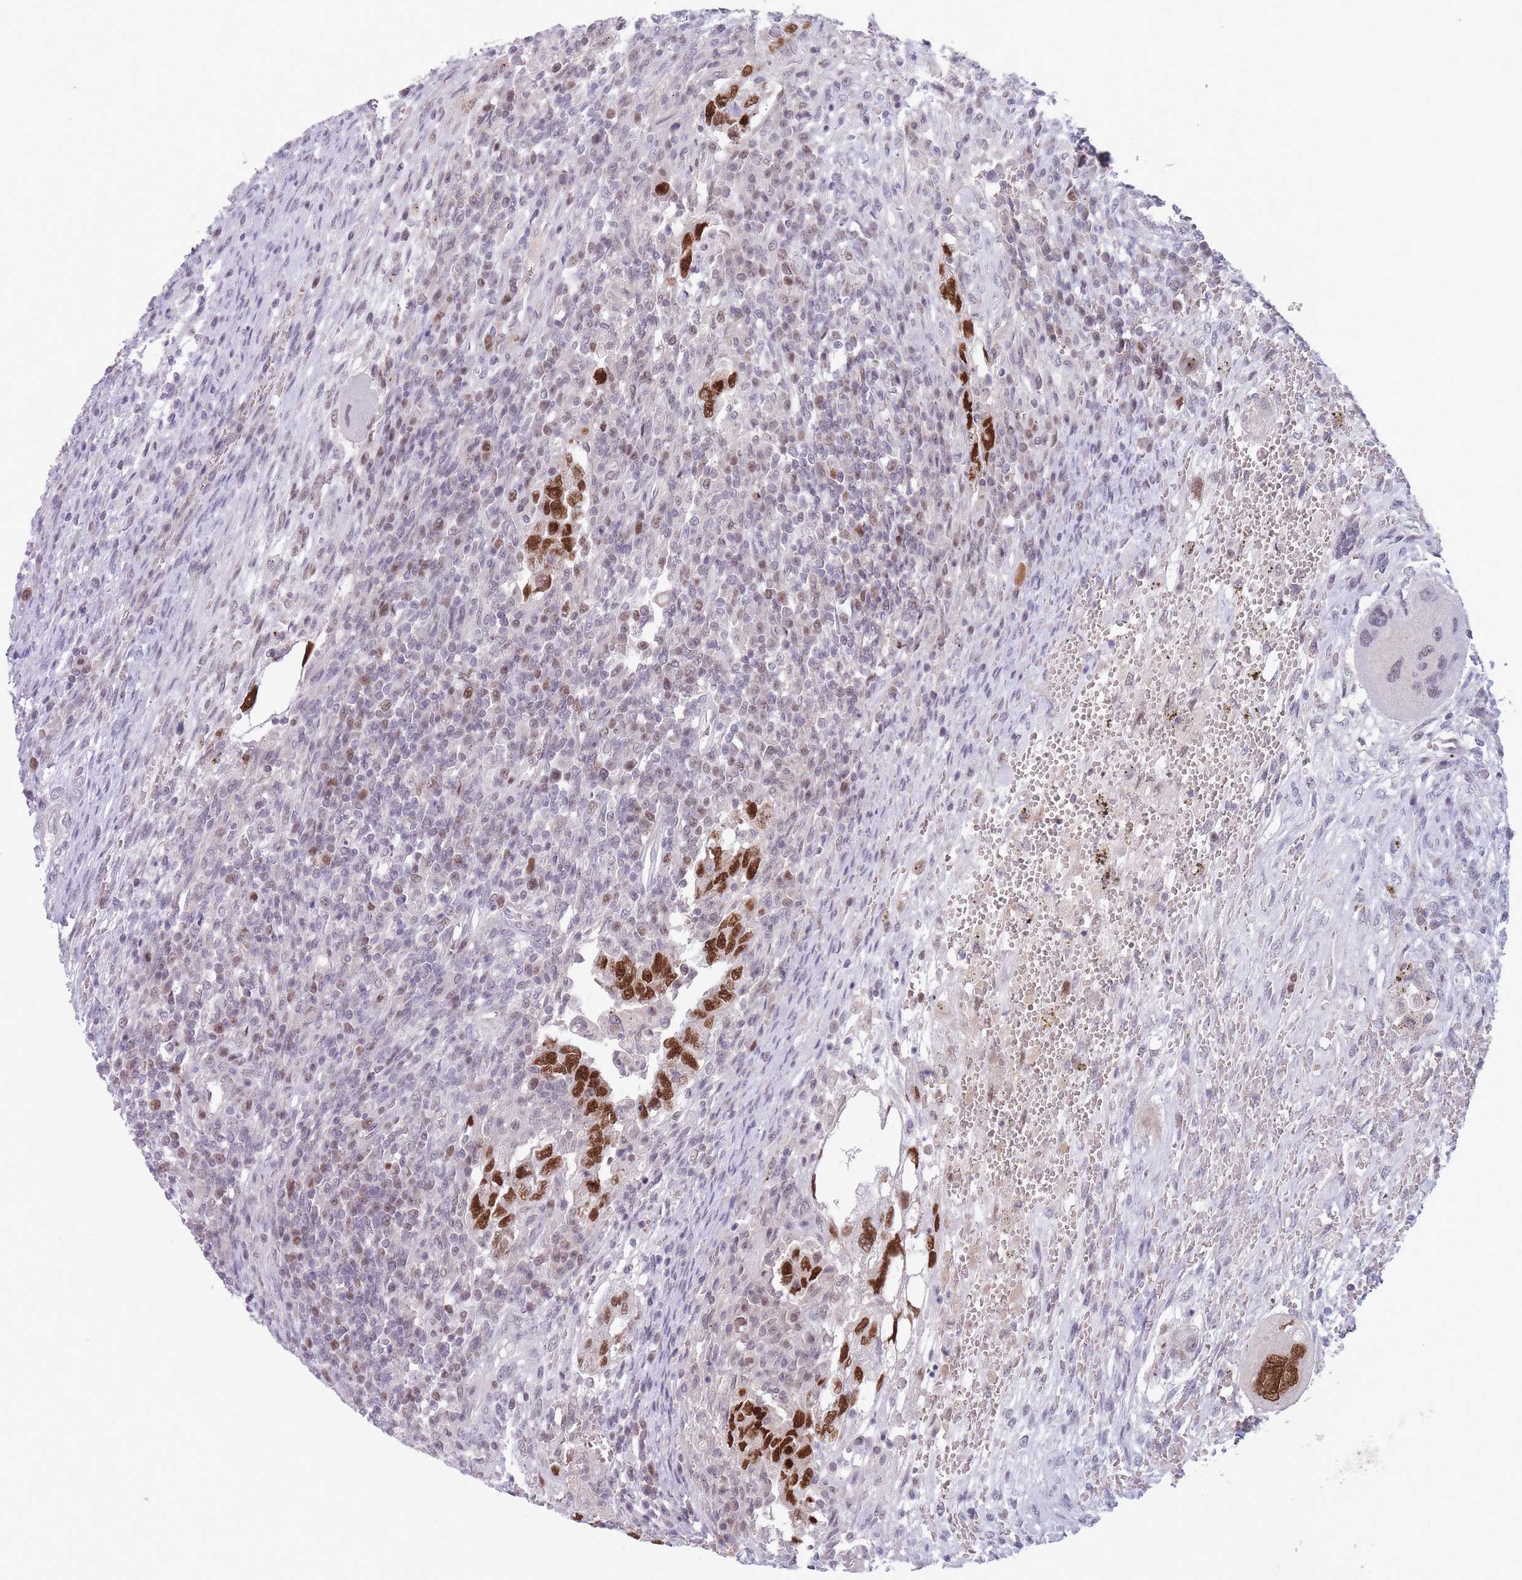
{"staining": {"intensity": "strong", "quantity": "25%-75%", "location": "nuclear"}, "tissue": "testis cancer", "cell_type": "Tumor cells", "image_type": "cancer", "snomed": [{"axis": "morphology", "description": "Carcinoma, Embryonal, NOS"}, {"axis": "topography", "description": "Testis"}], "caption": "A histopathology image of human testis cancer (embryonal carcinoma) stained for a protein exhibits strong nuclear brown staining in tumor cells.", "gene": "ARID3B", "patient": {"sex": "male", "age": 26}}